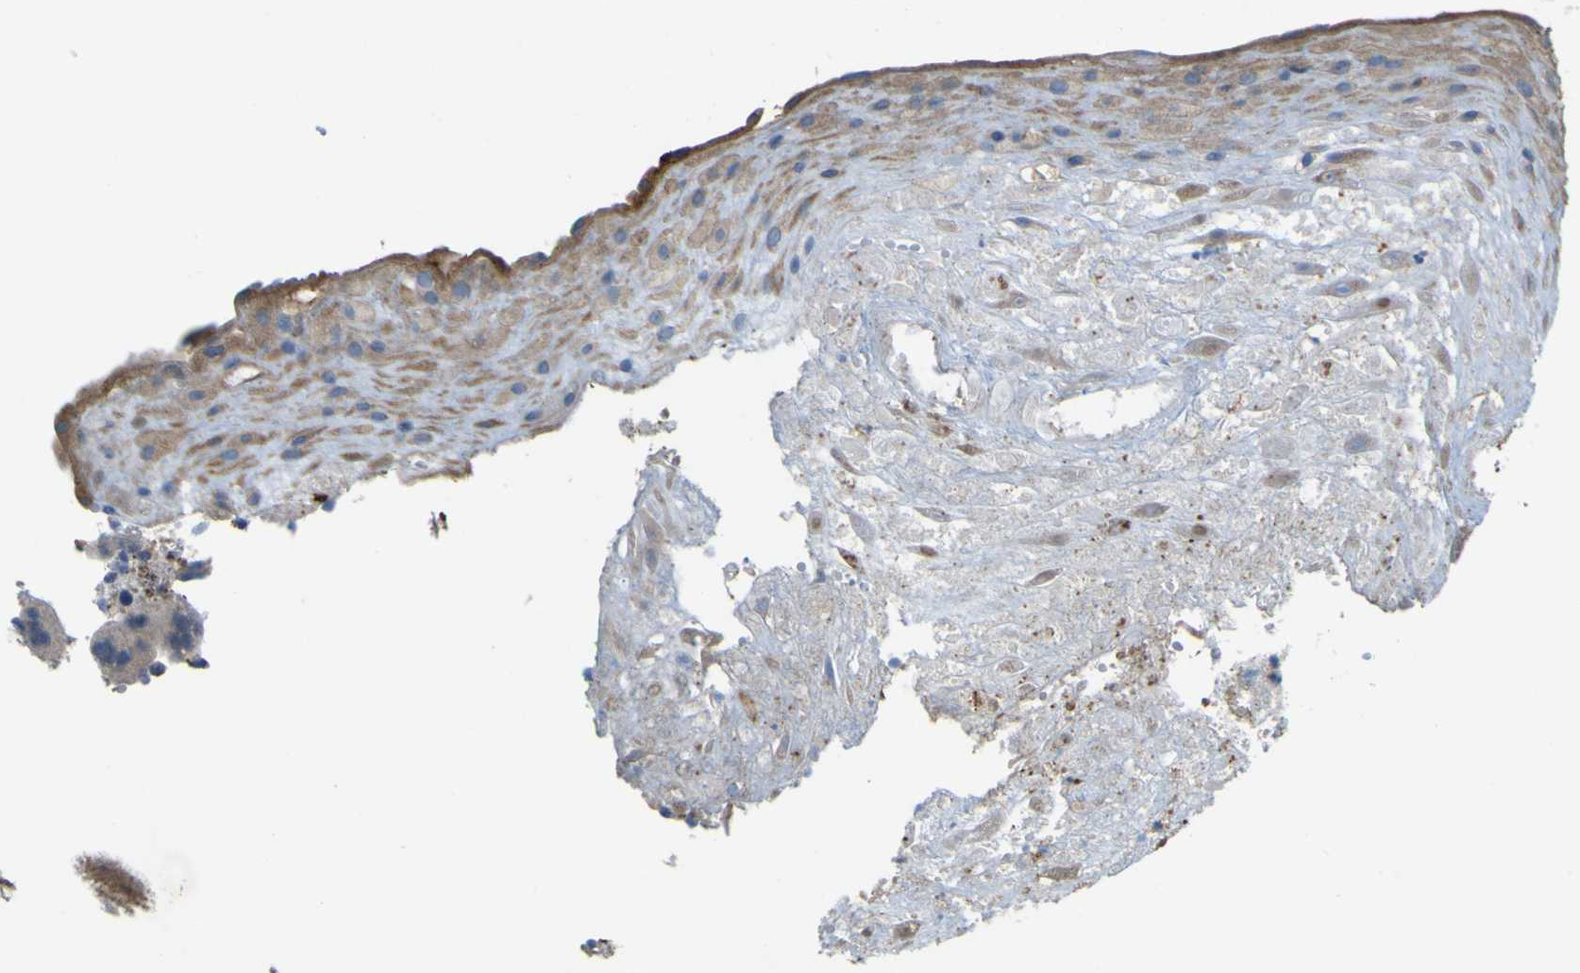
{"staining": {"intensity": "weak", "quantity": ">75%", "location": "cytoplasmic/membranous"}, "tissue": "placenta", "cell_type": "Decidual cells", "image_type": "normal", "snomed": [{"axis": "morphology", "description": "Normal tissue, NOS"}, {"axis": "topography", "description": "Placenta"}], "caption": "This micrograph exhibits immunohistochemistry (IHC) staining of unremarkable human placenta, with low weak cytoplasmic/membranous staining in about >75% of decidual cells.", "gene": "MYEOV", "patient": {"sex": "female", "age": 18}}